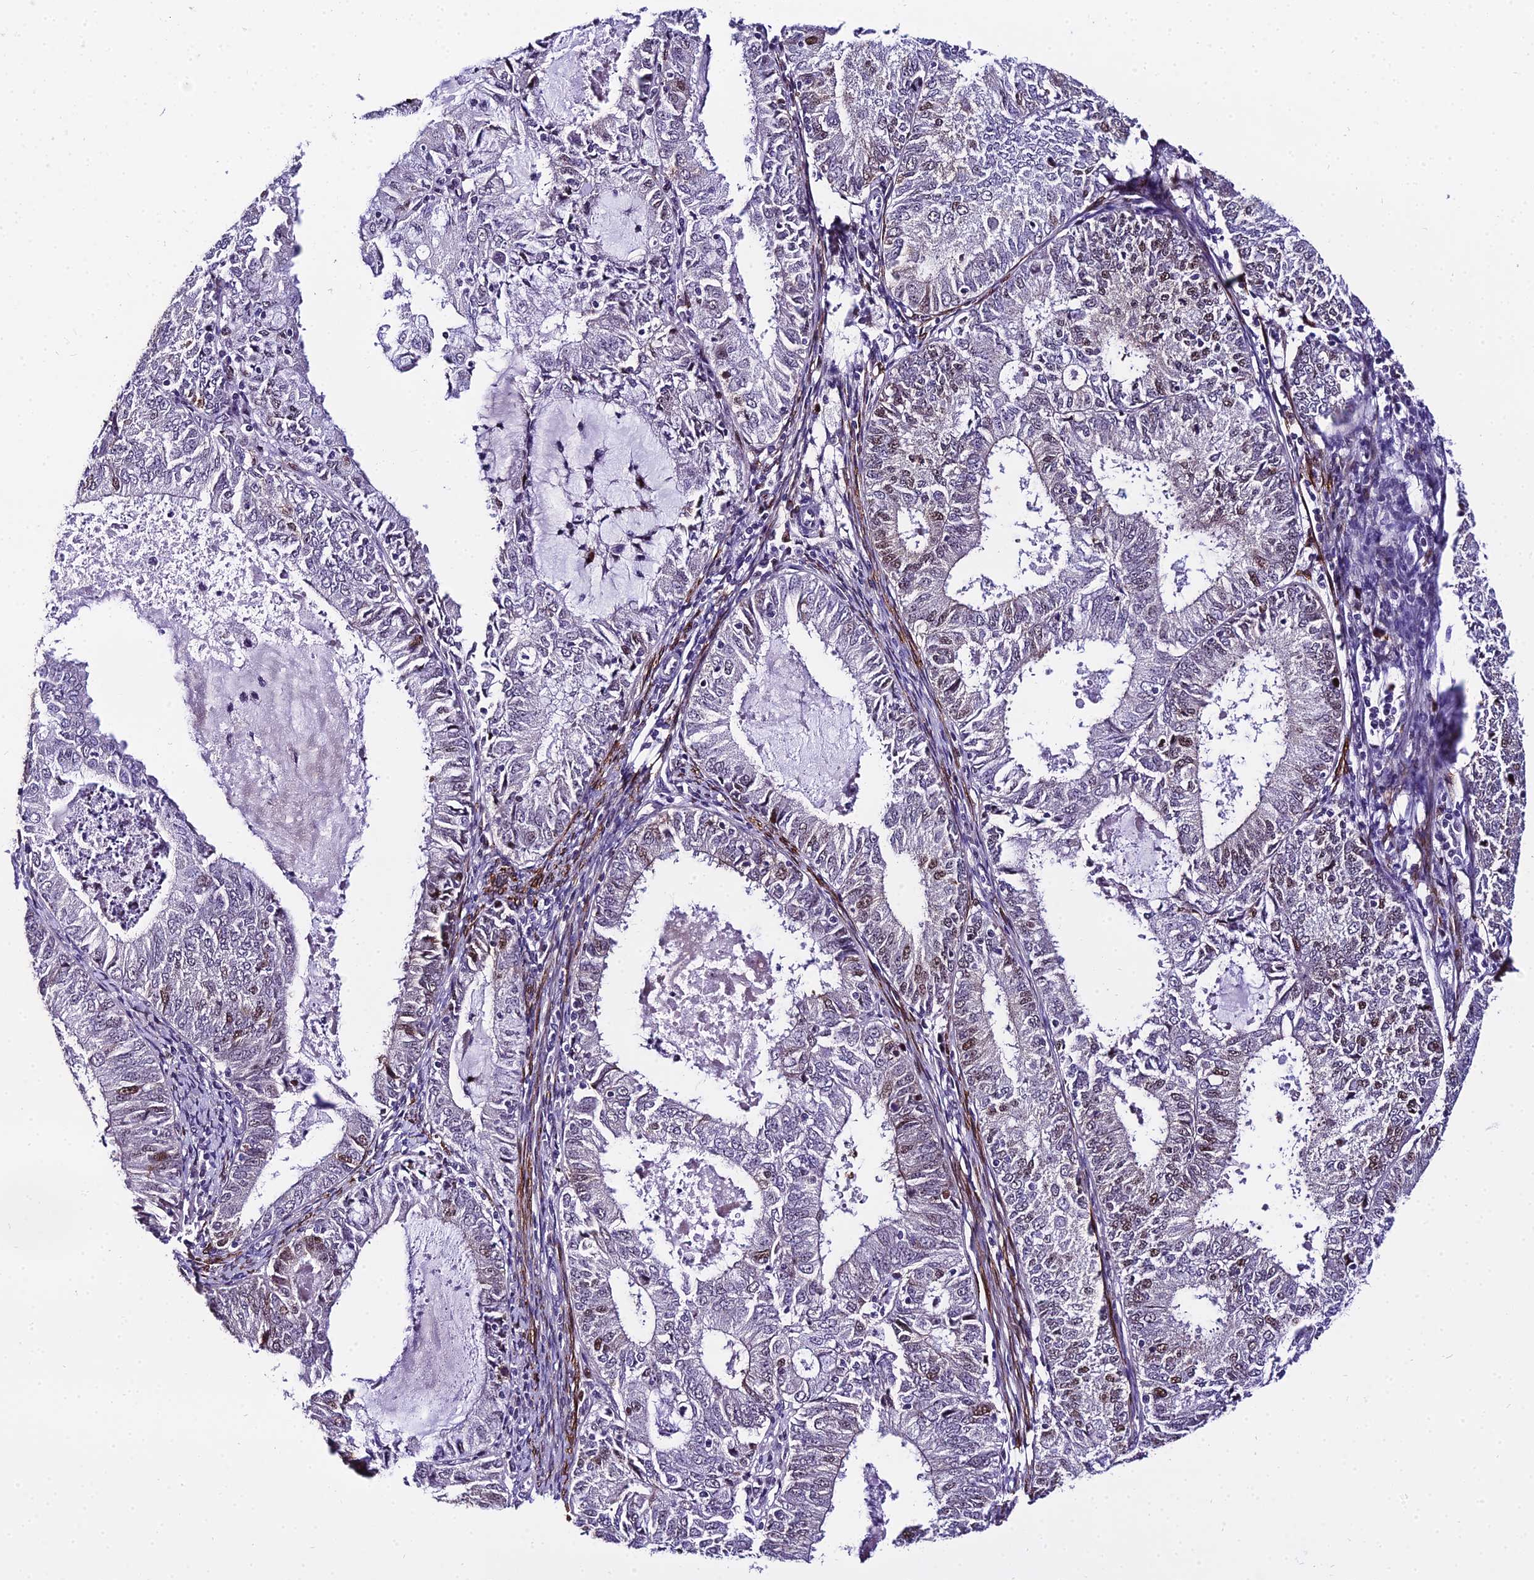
{"staining": {"intensity": "moderate", "quantity": "<25%", "location": "nuclear"}, "tissue": "endometrial cancer", "cell_type": "Tumor cells", "image_type": "cancer", "snomed": [{"axis": "morphology", "description": "Adenocarcinoma, NOS"}, {"axis": "topography", "description": "Endometrium"}], "caption": "The histopathology image reveals a brown stain indicating the presence of a protein in the nuclear of tumor cells in endometrial adenocarcinoma. (IHC, brightfield microscopy, high magnification).", "gene": "TRIML2", "patient": {"sex": "female", "age": 57}}